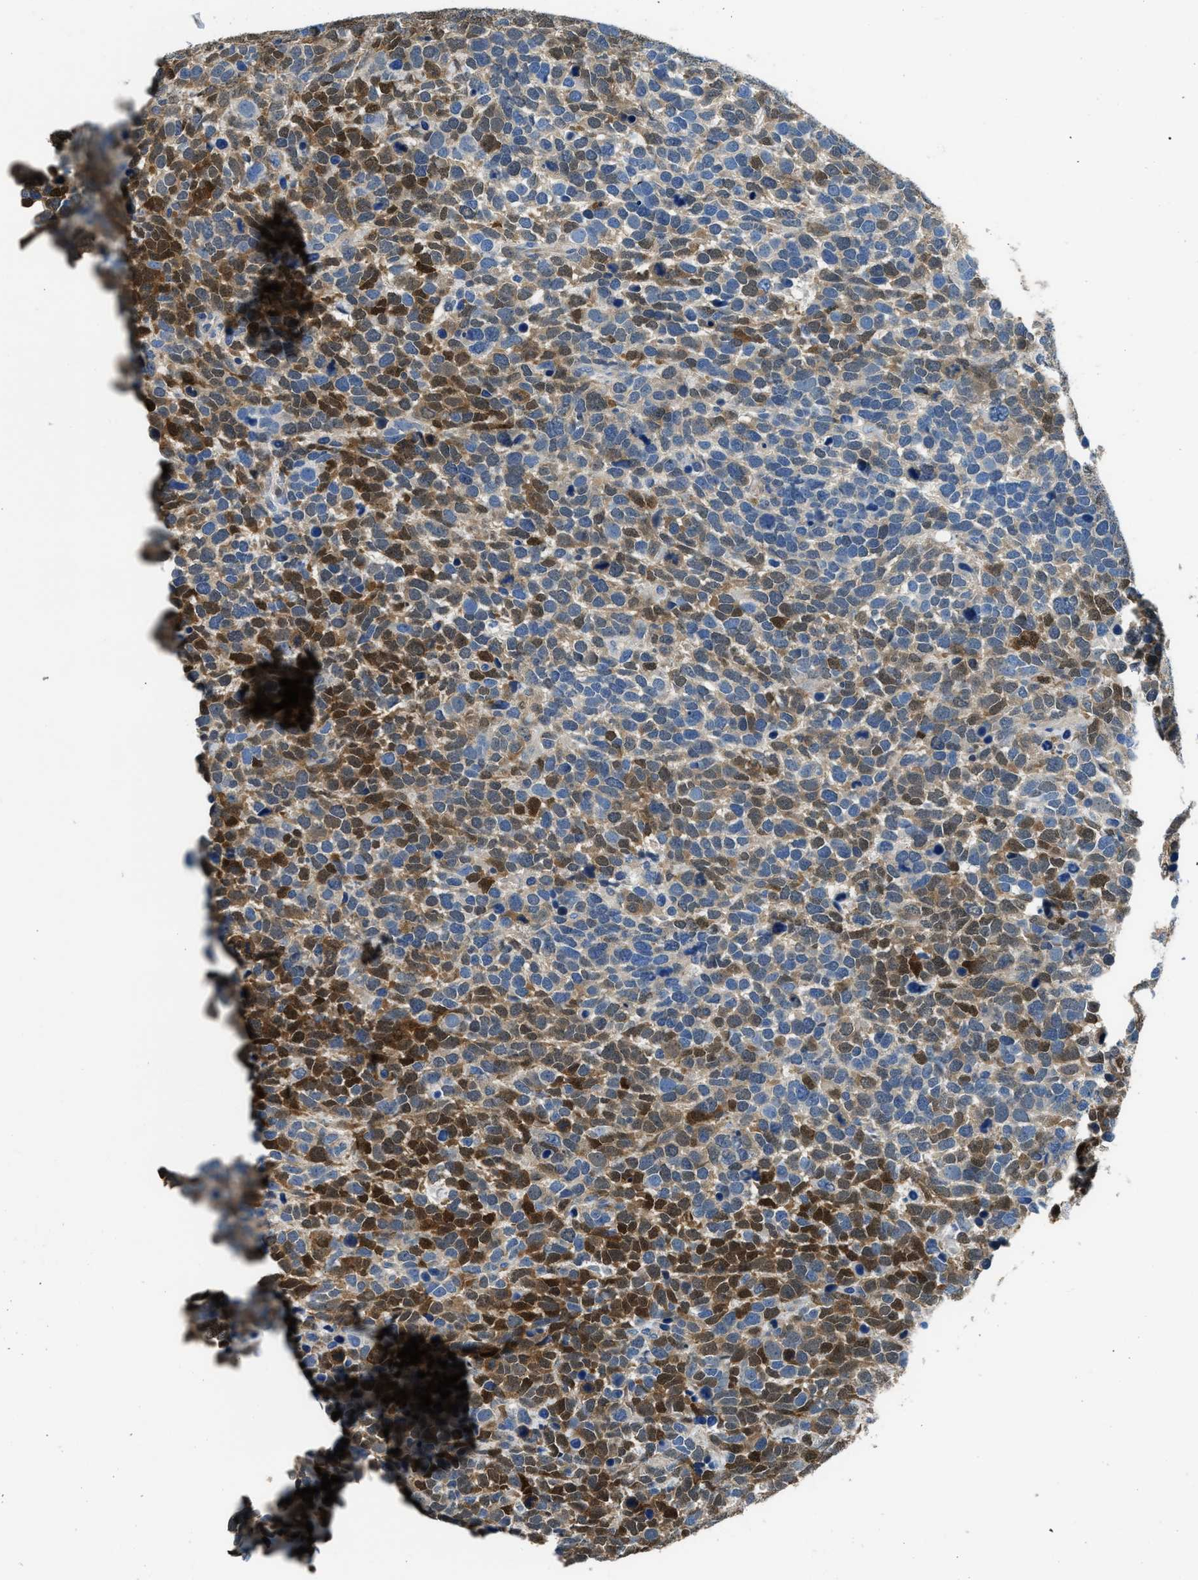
{"staining": {"intensity": "strong", "quantity": "25%-75%", "location": "nuclear"}, "tissue": "urothelial cancer", "cell_type": "Tumor cells", "image_type": "cancer", "snomed": [{"axis": "morphology", "description": "Urothelial carcinoma, High grade"}, {"axis": "topography", "description": "Urinary bladder"}], "caption": "A brown stain highlights strong nuclear expression of a protein in human urothelial carcinoma (high-grade) tumor cells. The staining was performed using DAB (3,3'-diaminobenzidine), with brown indicating positive protein expression. Nuclei are stained blue with hematoxylin.", "gene": "TOX", "patient": {"sex": "female", "age": 82}}